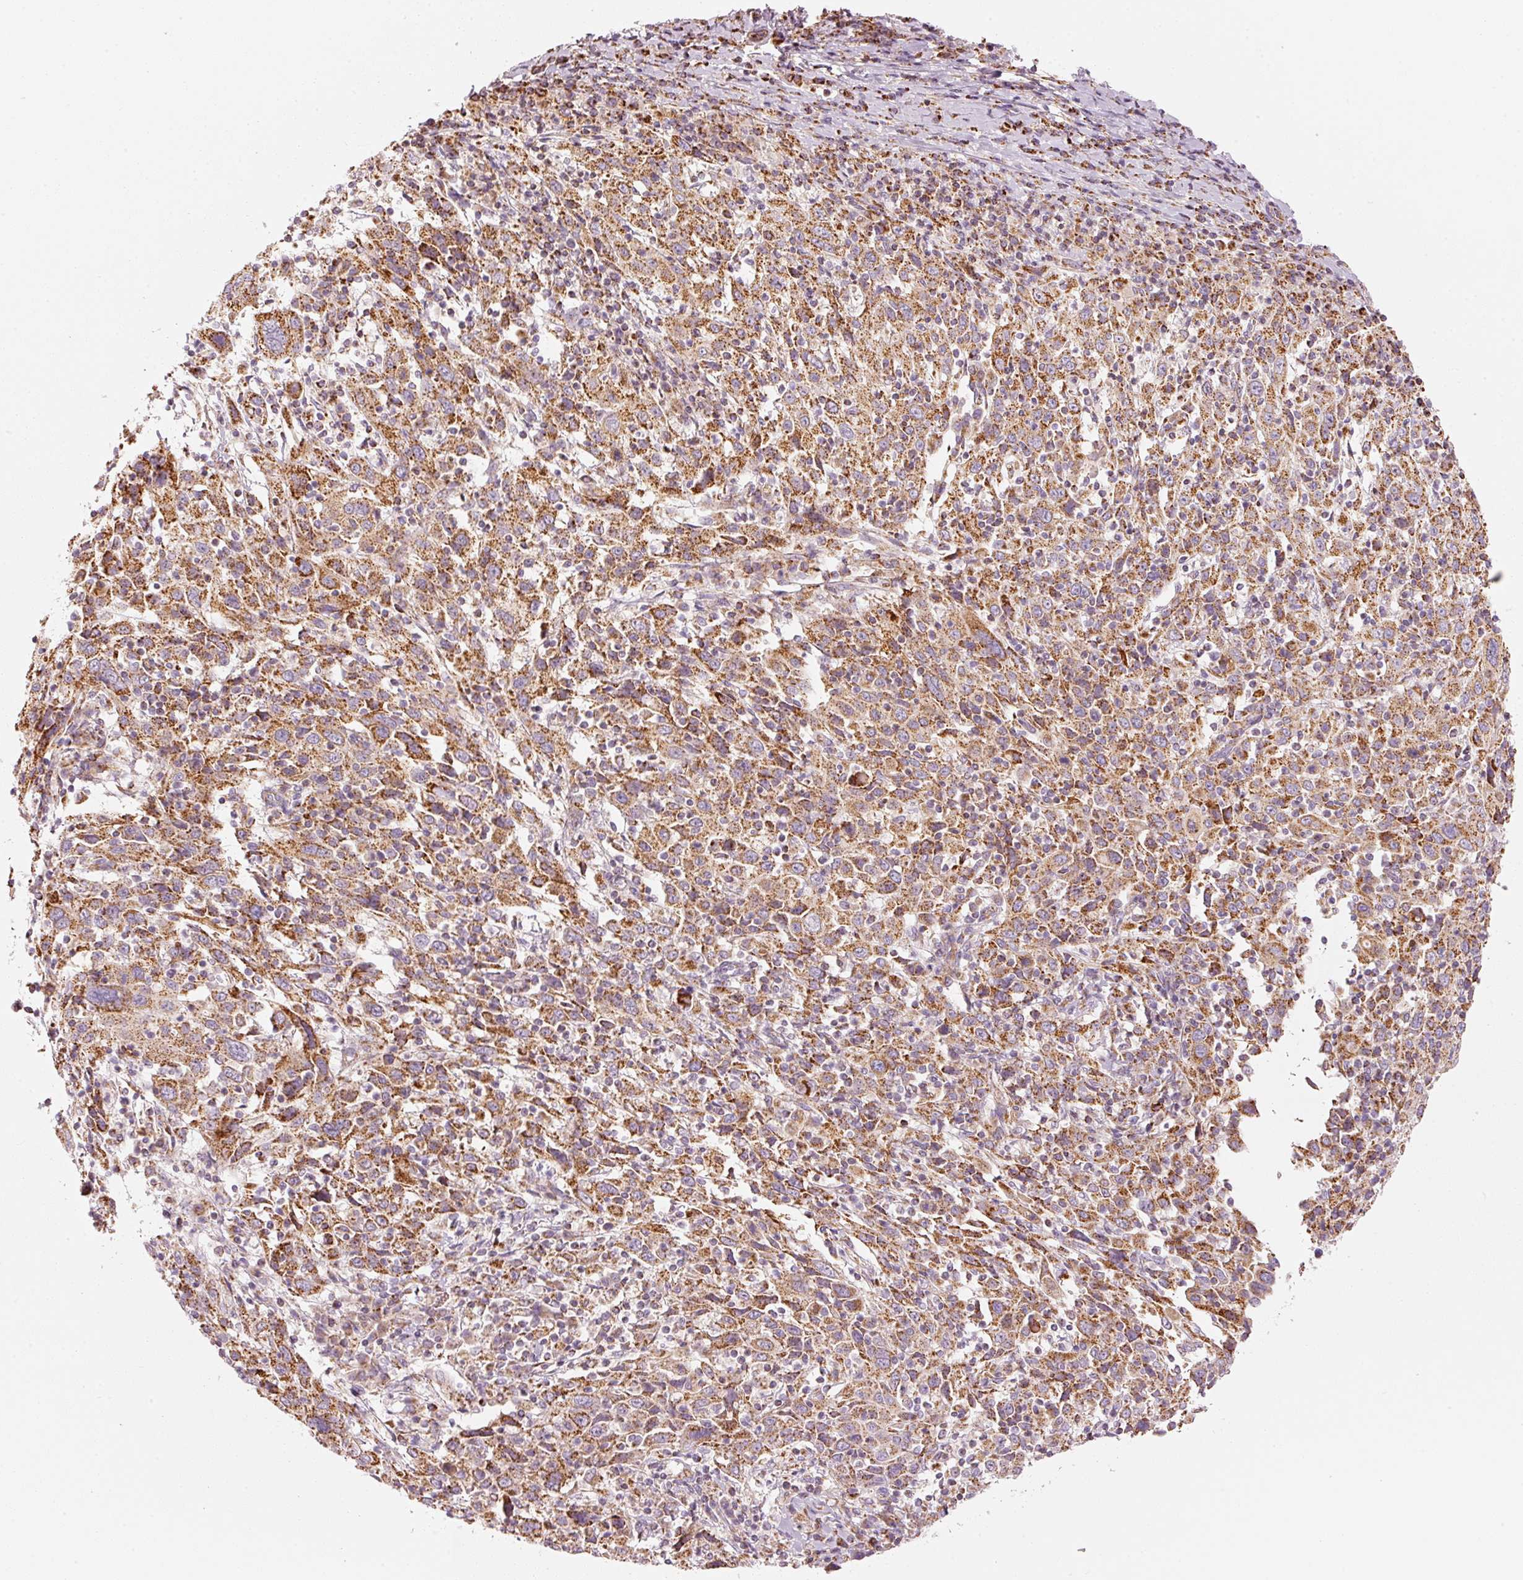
{"staining": {"intensity": "moderate", "quantity": ">75%", "location": "cytoplasmic/membranous"}, "tissue": "cervical cancer", "cell_type": "Tumor cells", "image_type": "cancer", "snomed": [{"axis": "morphology", "description": "Squamous cell carcinoma, NOS"}, {"axis": "topography", "description": "Cervix"}], "caption": "There is medium levels of moderate cytoplasmic/membranous staining in tumor cells of cervical squamous cell carcinoma, as demonstrated by immunohistochemical staining (brown color).", "gene": "C17orf98", "patient": {"sex": "female", "age": 46}}